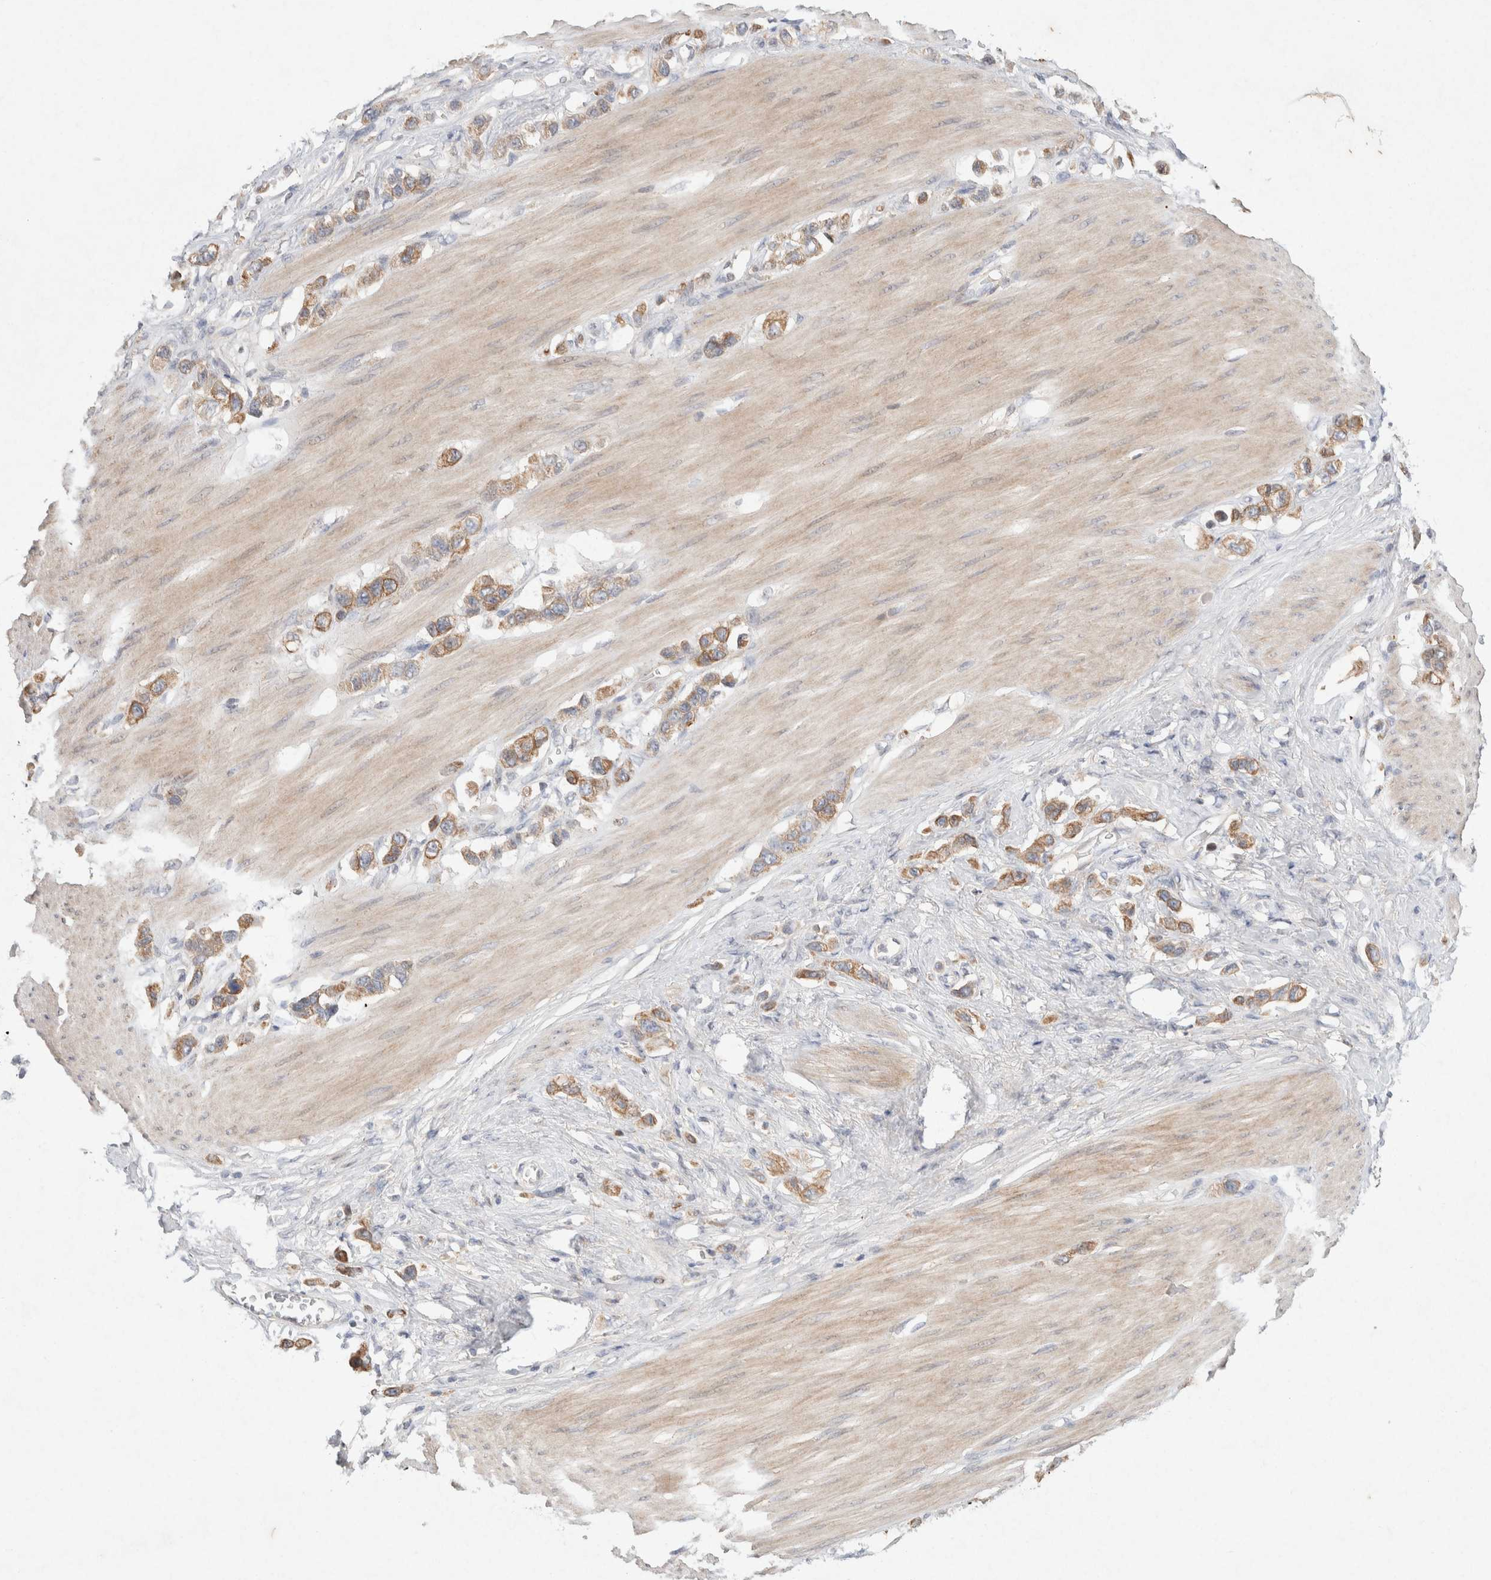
{"staining": {"intensity": "moderate", "quantity": ">75%", "location": "cytoplasmic/membranous"}, "tissue": "stomach cancer", "cell_type": "Tumor cells", "image_type": "cancer", "snomed": [{"axis": "morphology", "description": "Adenocarcinoma, NOS"}, {"axis": "topography", "description": "Stomach"}], "caption": "The immunohistochemical stain labels moderate cytoplasmic/membranous positivity in tumor cells of stomach cancer tissue.", "gene": "CMTM4", "patient": {"sex": "female", "age": 65}}